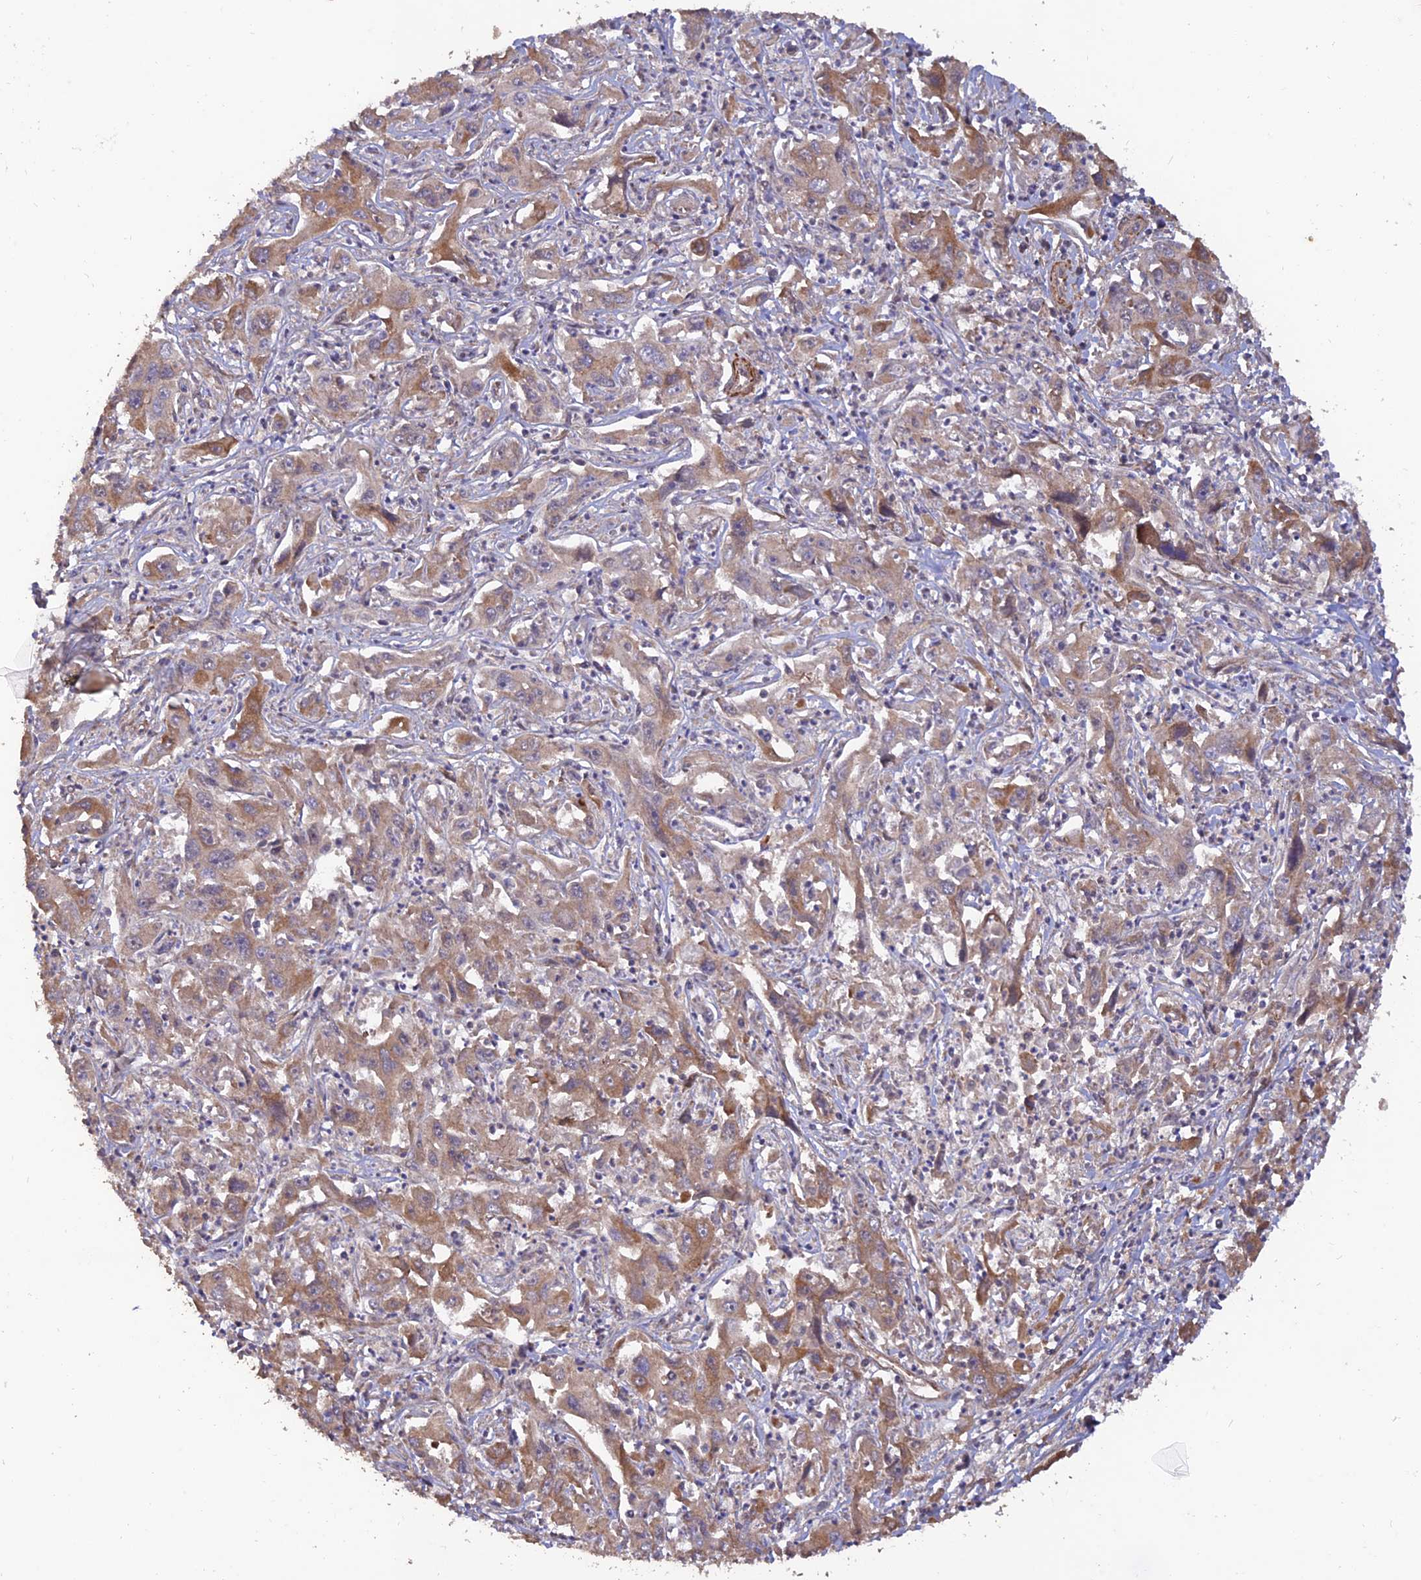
{"staining": {"intensity": "moderate", "quantity": "25%-75%", "location": "cytoplasmic/membranous"}, "tissue": "liver cancer", "cell_type": "Tumor cells", "image_type": "cancer", "snomed": [{"axis": "morphology", "description": "Carcinoma, Hepatocellular, NOS"}, {"axis": "topography", "description": "Liver"}], "caption": "There is medium levels of moderate cytoplasmic/membranous expression in tumor cells of hepatocellular carcinoma (liver), as demonstrated by immunohistochemical staining (brown color).", "gene": "PAGR1", "patient": {"sex": "male", "age": 63}}